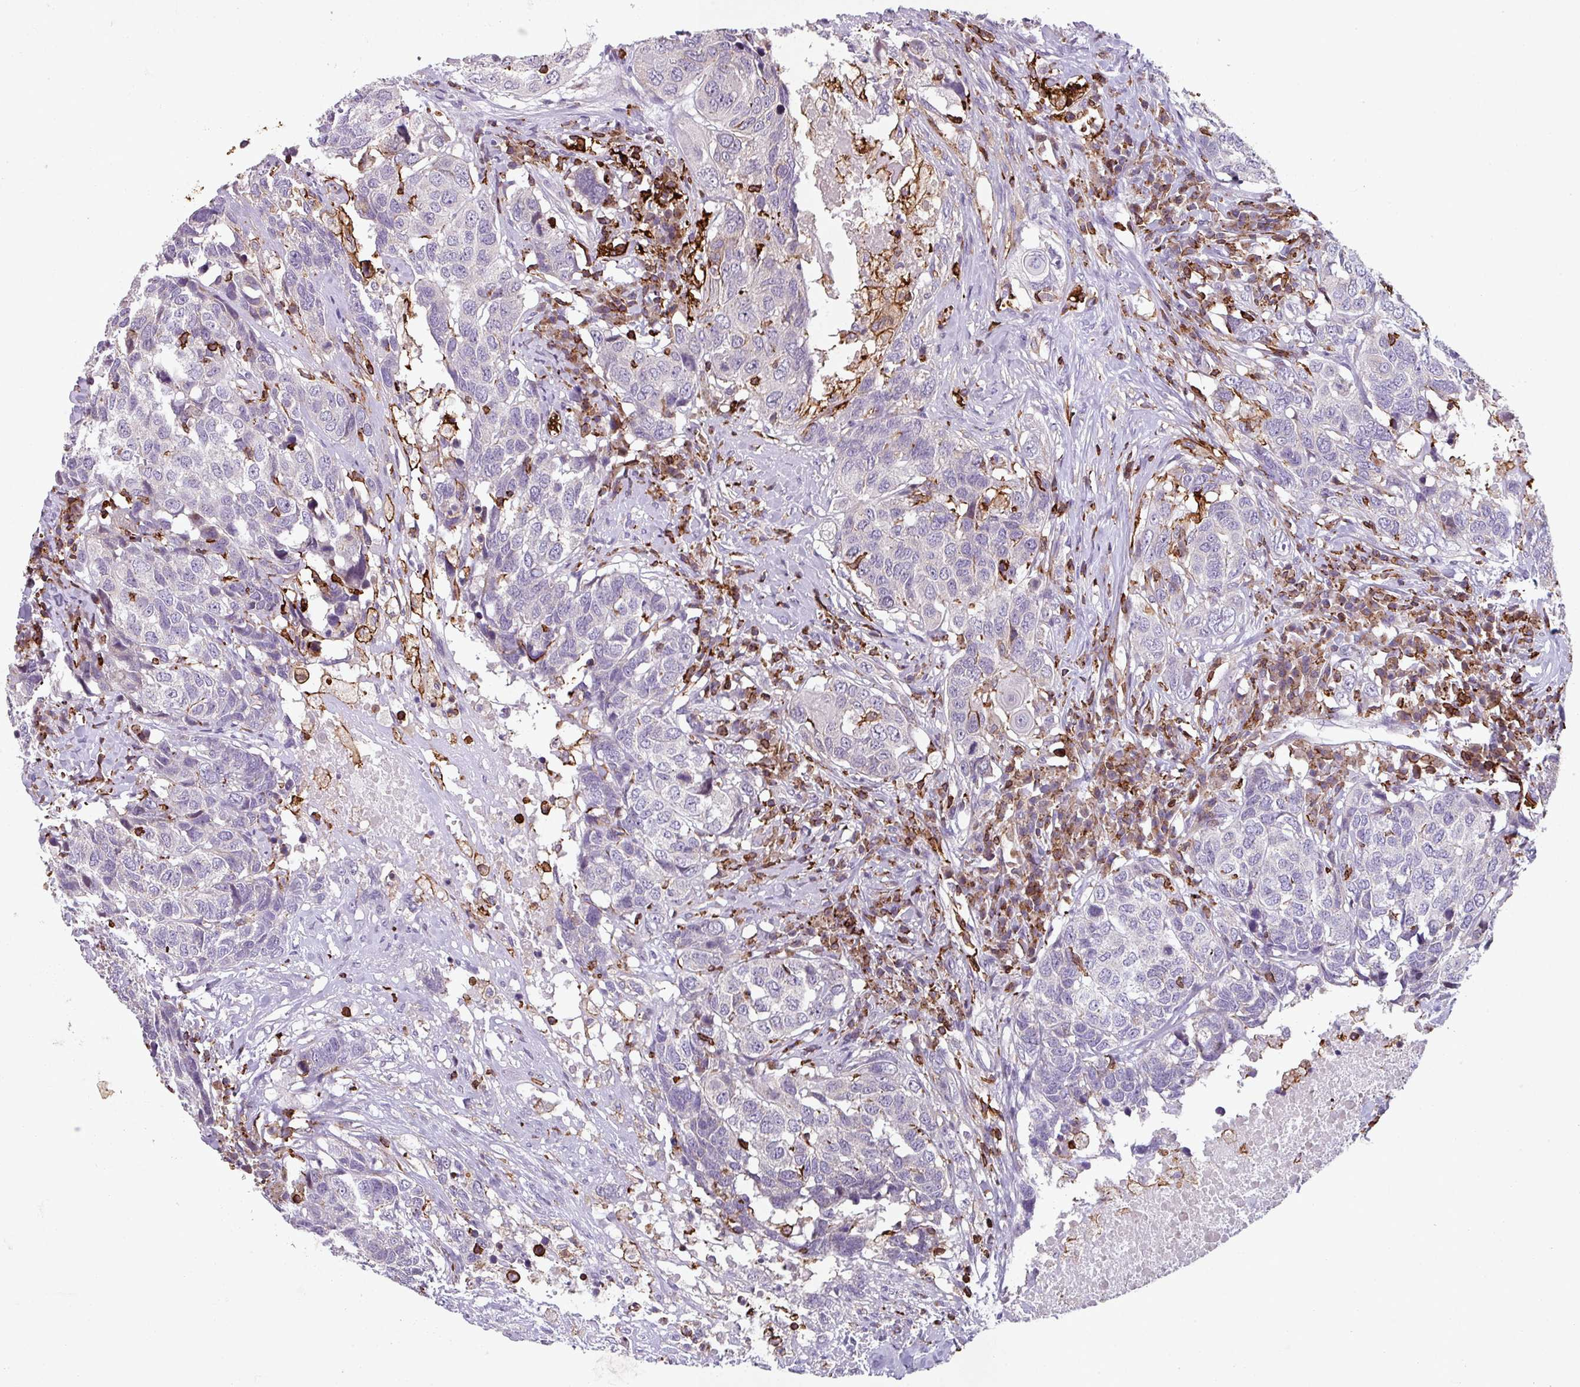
{"staining": {"intensity": "negative", "quantity": "none", "location": "none"}, "tissue": "head and neck cancer", "cell_type": "Tumor cells", "image_type": "cancer", "snomed": [{"axis": "morphology", "description": "Squamous cell carcinoma, NOS"}, {"axis": "topography", "description": "Head-Neck"}], "caption": "Photomicrograph shows no protein positivity in tumor cells of head and neck squamous cell carcinoma tissue.", "gene": "NEDD9", "patient": {"sex": "male", "age": 66}}